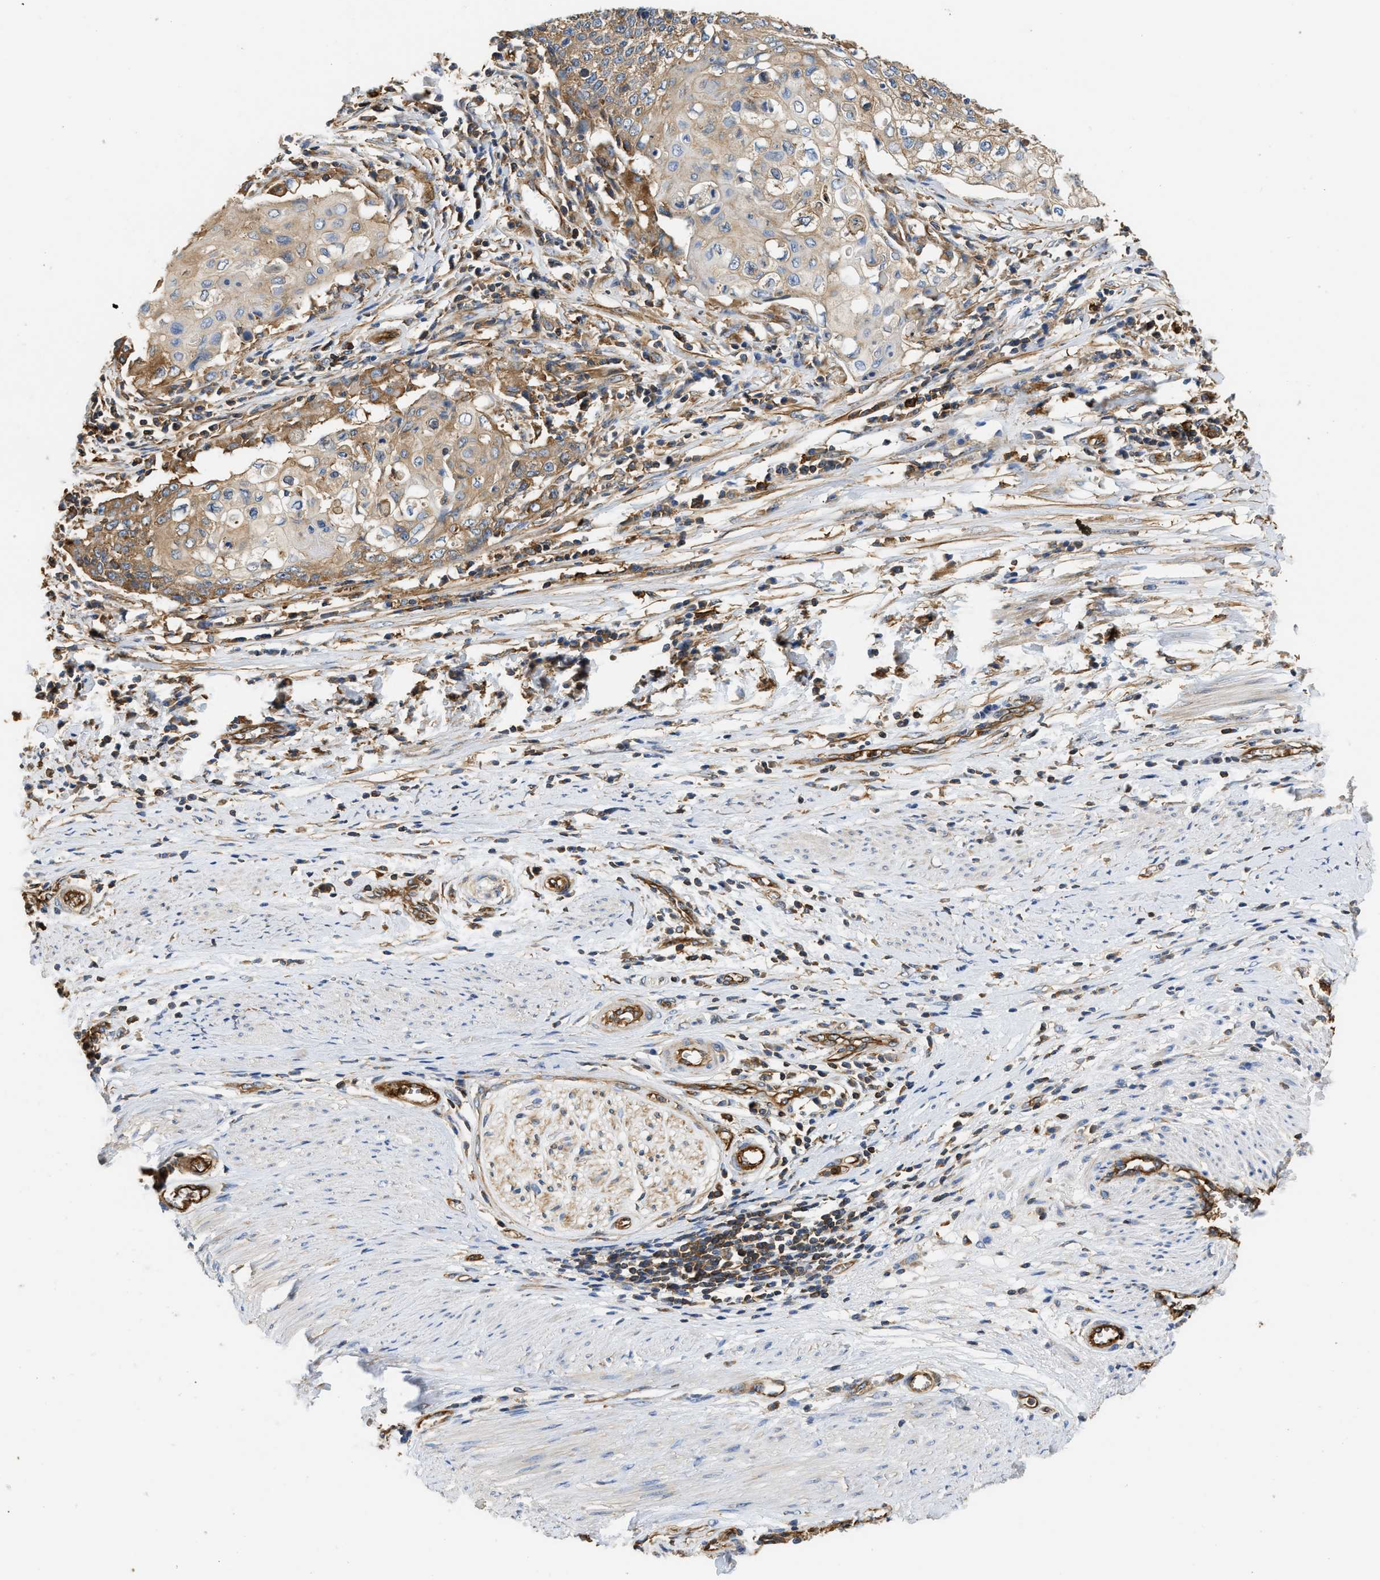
{"staining": {"intensity": "moderate", "quantity": ">75%", "location": "cytoplasmic/membranous"}, "tissue": "cervical cancer", "cell_type": "Tumor cells", "image_type": "cancer", "snomed": [{"axis": "morphology", "description": "Squamous cell carcinoma, NOS"}, {"axis": "topography", "description": "Cervix"}], "caption": "A medium amount of moderate cytoplasmic/membranous staining is identified in approximately >75% of tumor cells in cervical cancer (squamous cell carcinoma) tissue. Using DAB (brown) and hematoxylin (blue) stains, captured at high magnification using brightfield microscopy.", "gene": "SAMD9L", "patient": {"sex": "female", "age": 39}}